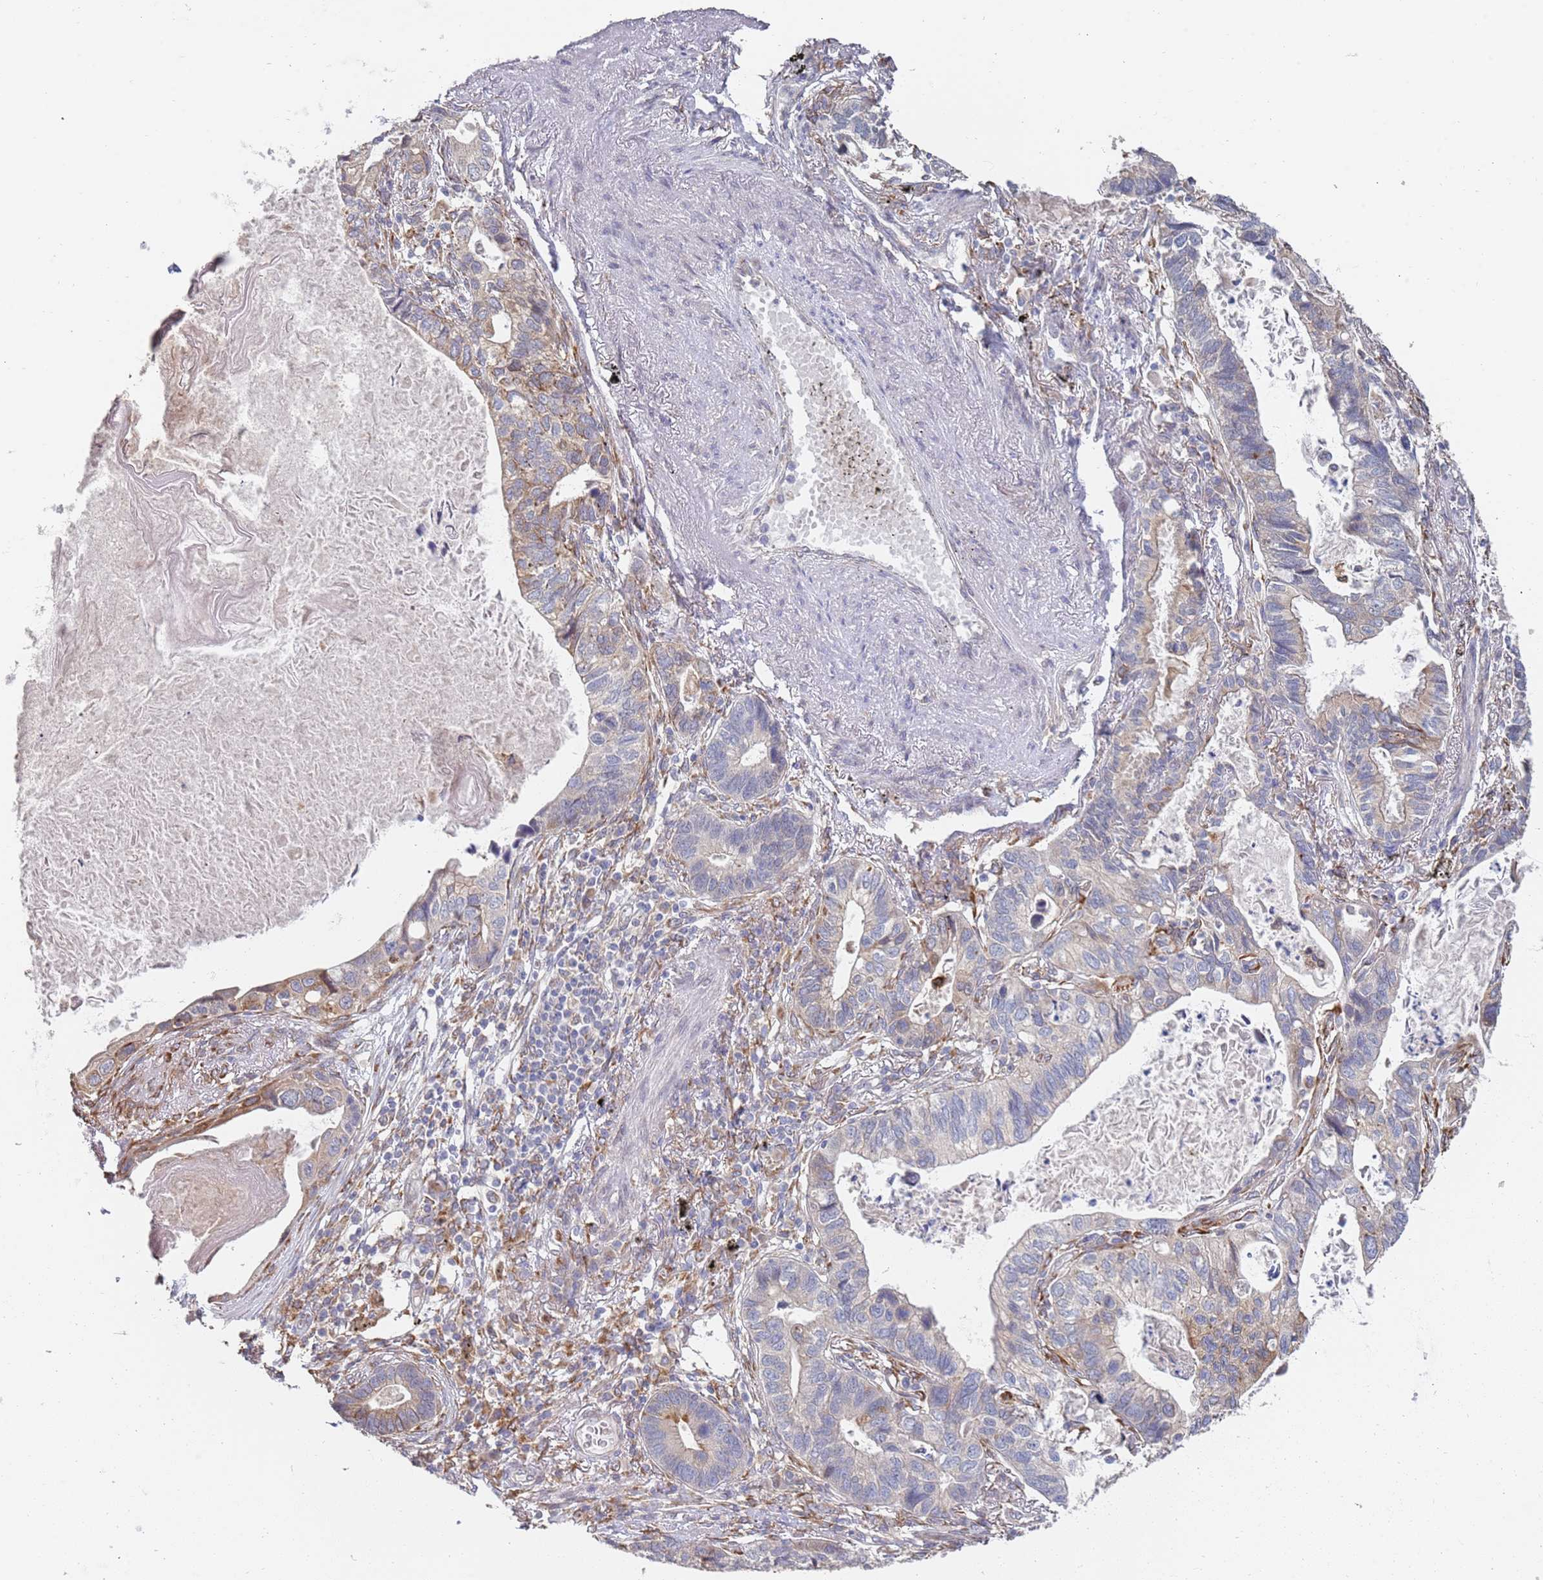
{"staining": {"intensity": "weak", "quantity": "<25%", "location": "cytoplasmic/membranous"}, "tissue": "lung cancer", "cell_type": "Tumor cells", "image_type": "cancer", "snomed": [{"axis": "morphology", "description": "Adenocarcinoma, NOS"}, {"axis": "topography", "description": "Lung"}], "caption": "DAB (3,3'-diaminobenzidine) immunohistochemical staining of human adenocarcinoma (lung) demonstrates no significant expression in tumor cells. The staining is performed using DAB (3,3'-diaminobenzidine) brown chromogen with nuclei counter-stained in using hematoxylin.", "gene": "VRK2", "patient": {"sex": "male", "age": 67}}